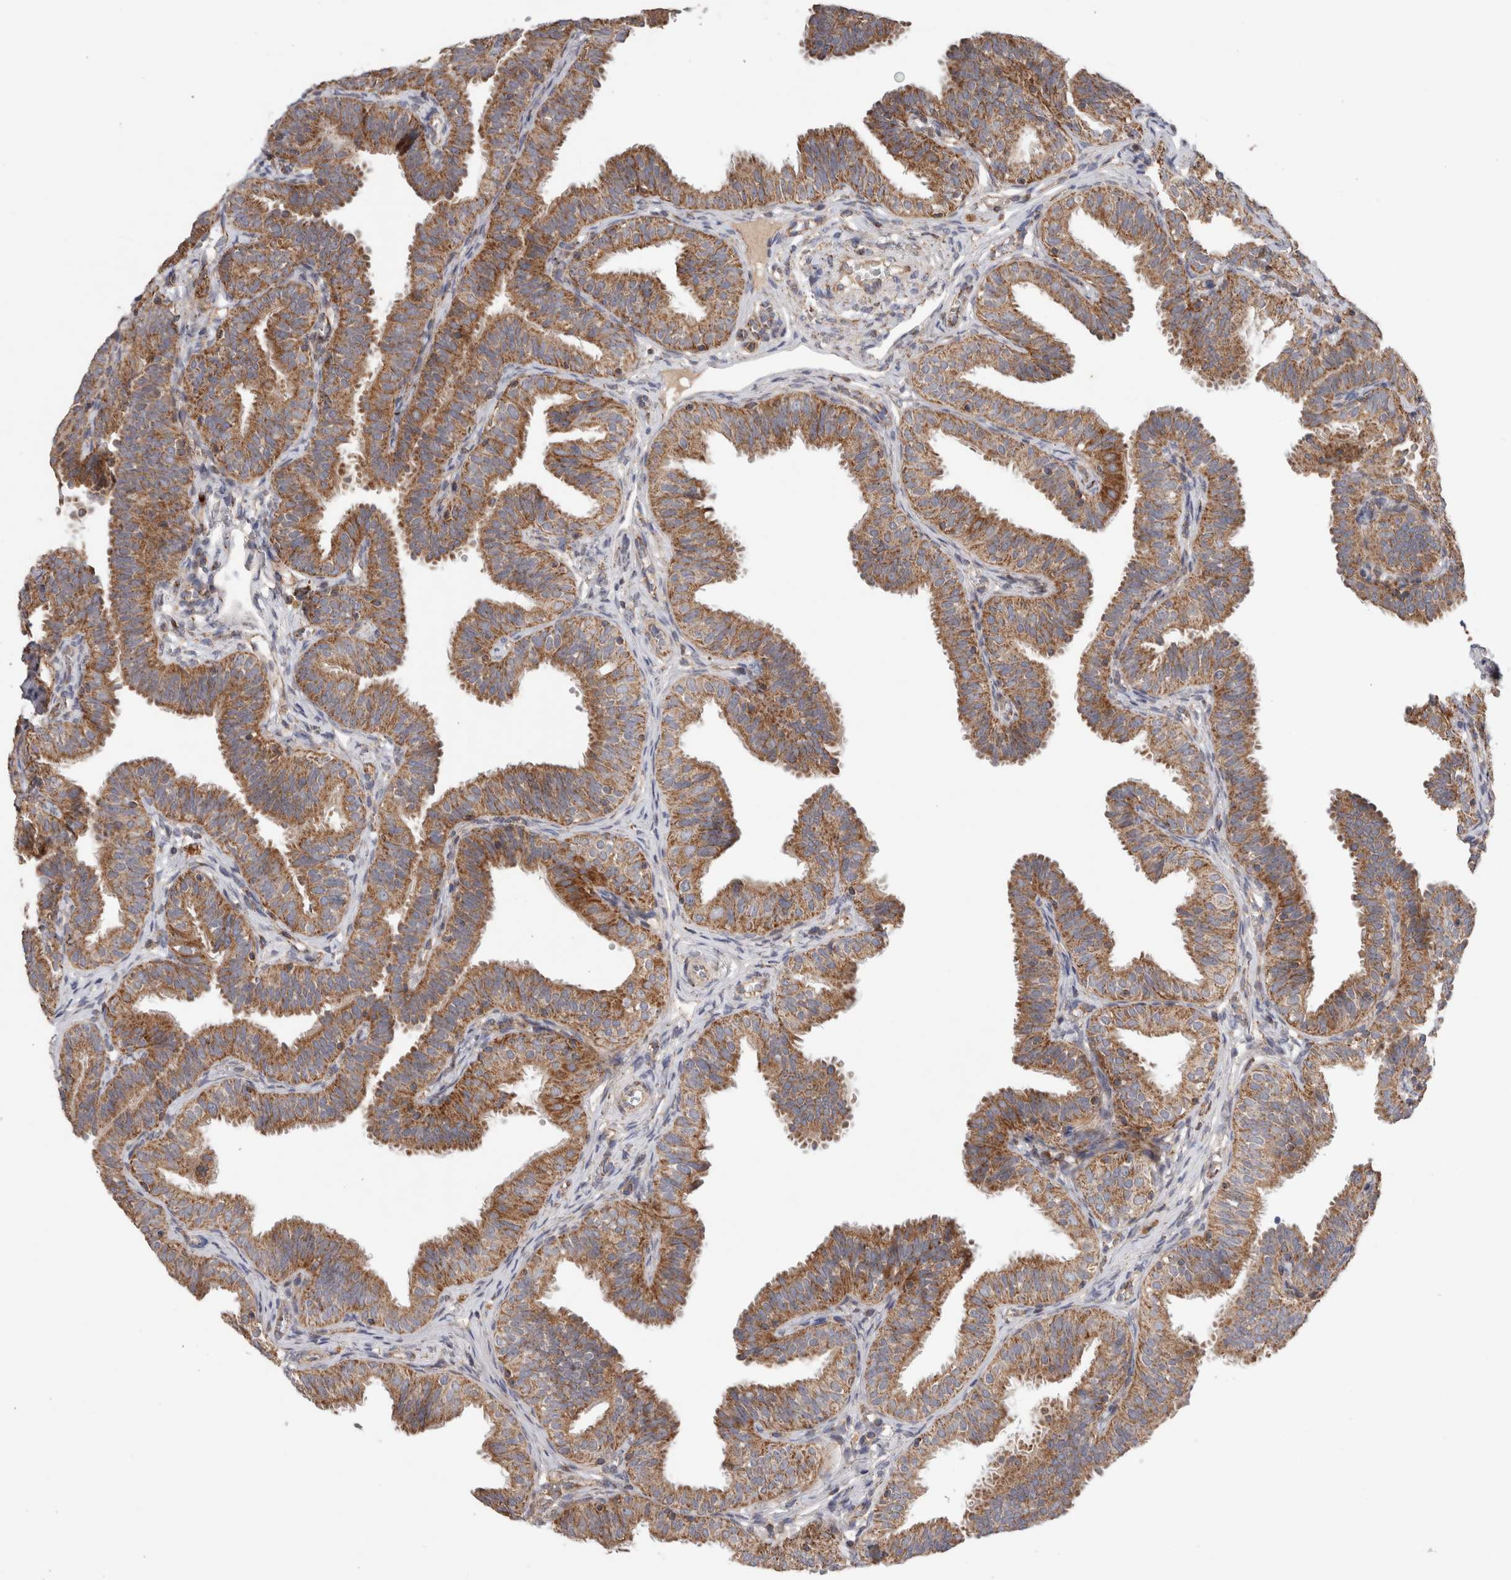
{"staining": {"intensity": "moderate", "quantity": ">75%", "location": "cytoplasmic/membranous"}, "tissue": "fallopian tube", "cell_type": "Glandular cells", "image_type": "normal", "snomed": [{"axis": "morphology", "description": "Normal tissue, NOS"}, {"axis": "topography", "description": "Fallopian tube"}], "caption": "Immunohistochemistry image of unremarkable fallopian tube: fallopian tube stained using immunohistochemistry demonstrates medium levels of moderate protein expression localized specifically in the cytoplasmic/membranous of glandular cells, appearing as a cytoplasmic/membranous brown color.", "gene": "KIF21B", "patient": {"sex": "female", "age": 35}}